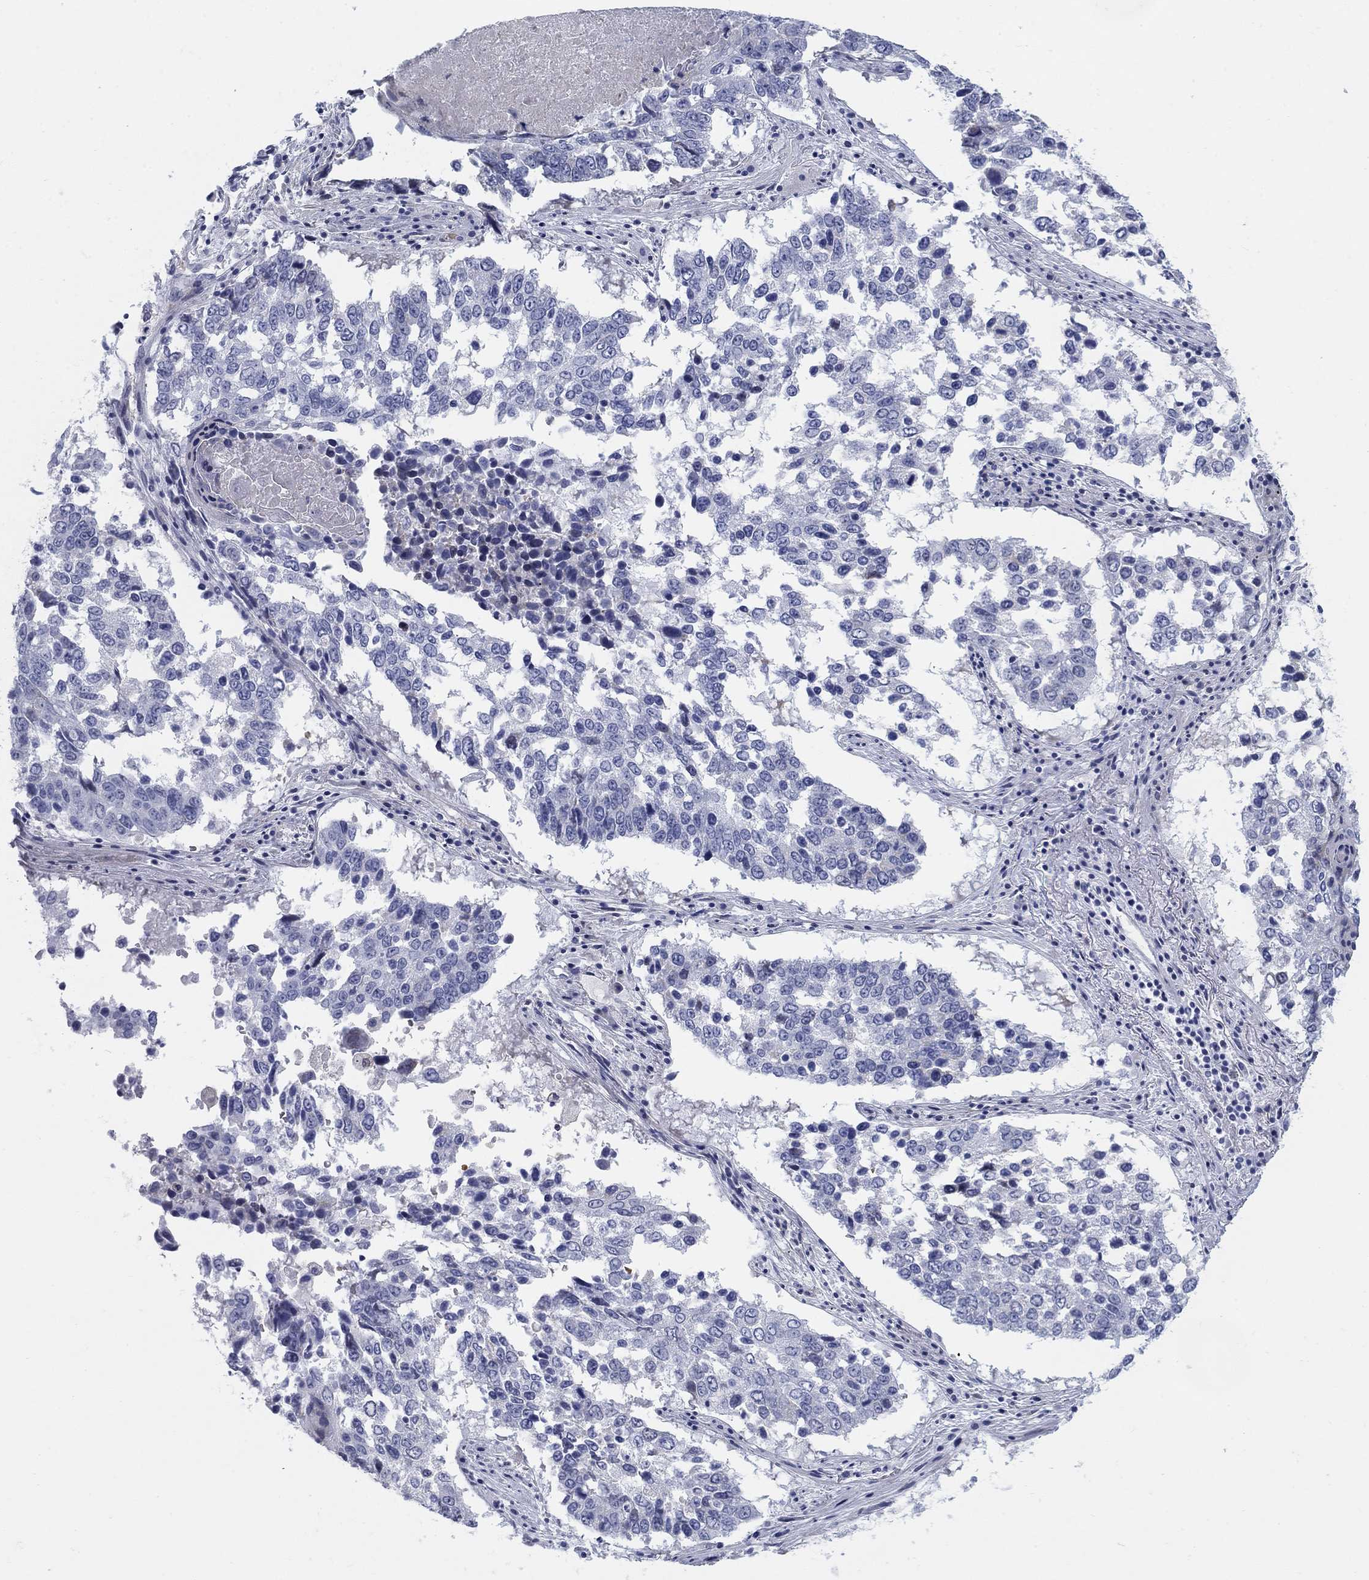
{"staining": {"intensity": "negative", "quantity": "none", "location": "none"}, "tissue": "lung cancer", "cell_type": "Tumor cells", "image_type": "cancer", "snomed": [{"axis": "morphology", "description": "Squamous cell carcinoma, NOS"}, {"axis": "topography", "description": "Lung"}], "caption": "Image shows no protein positivity in tumor cells of lung cancer tissue.", "gene": "HEATR4", "patient": {"sex": "male", "age": 82}}